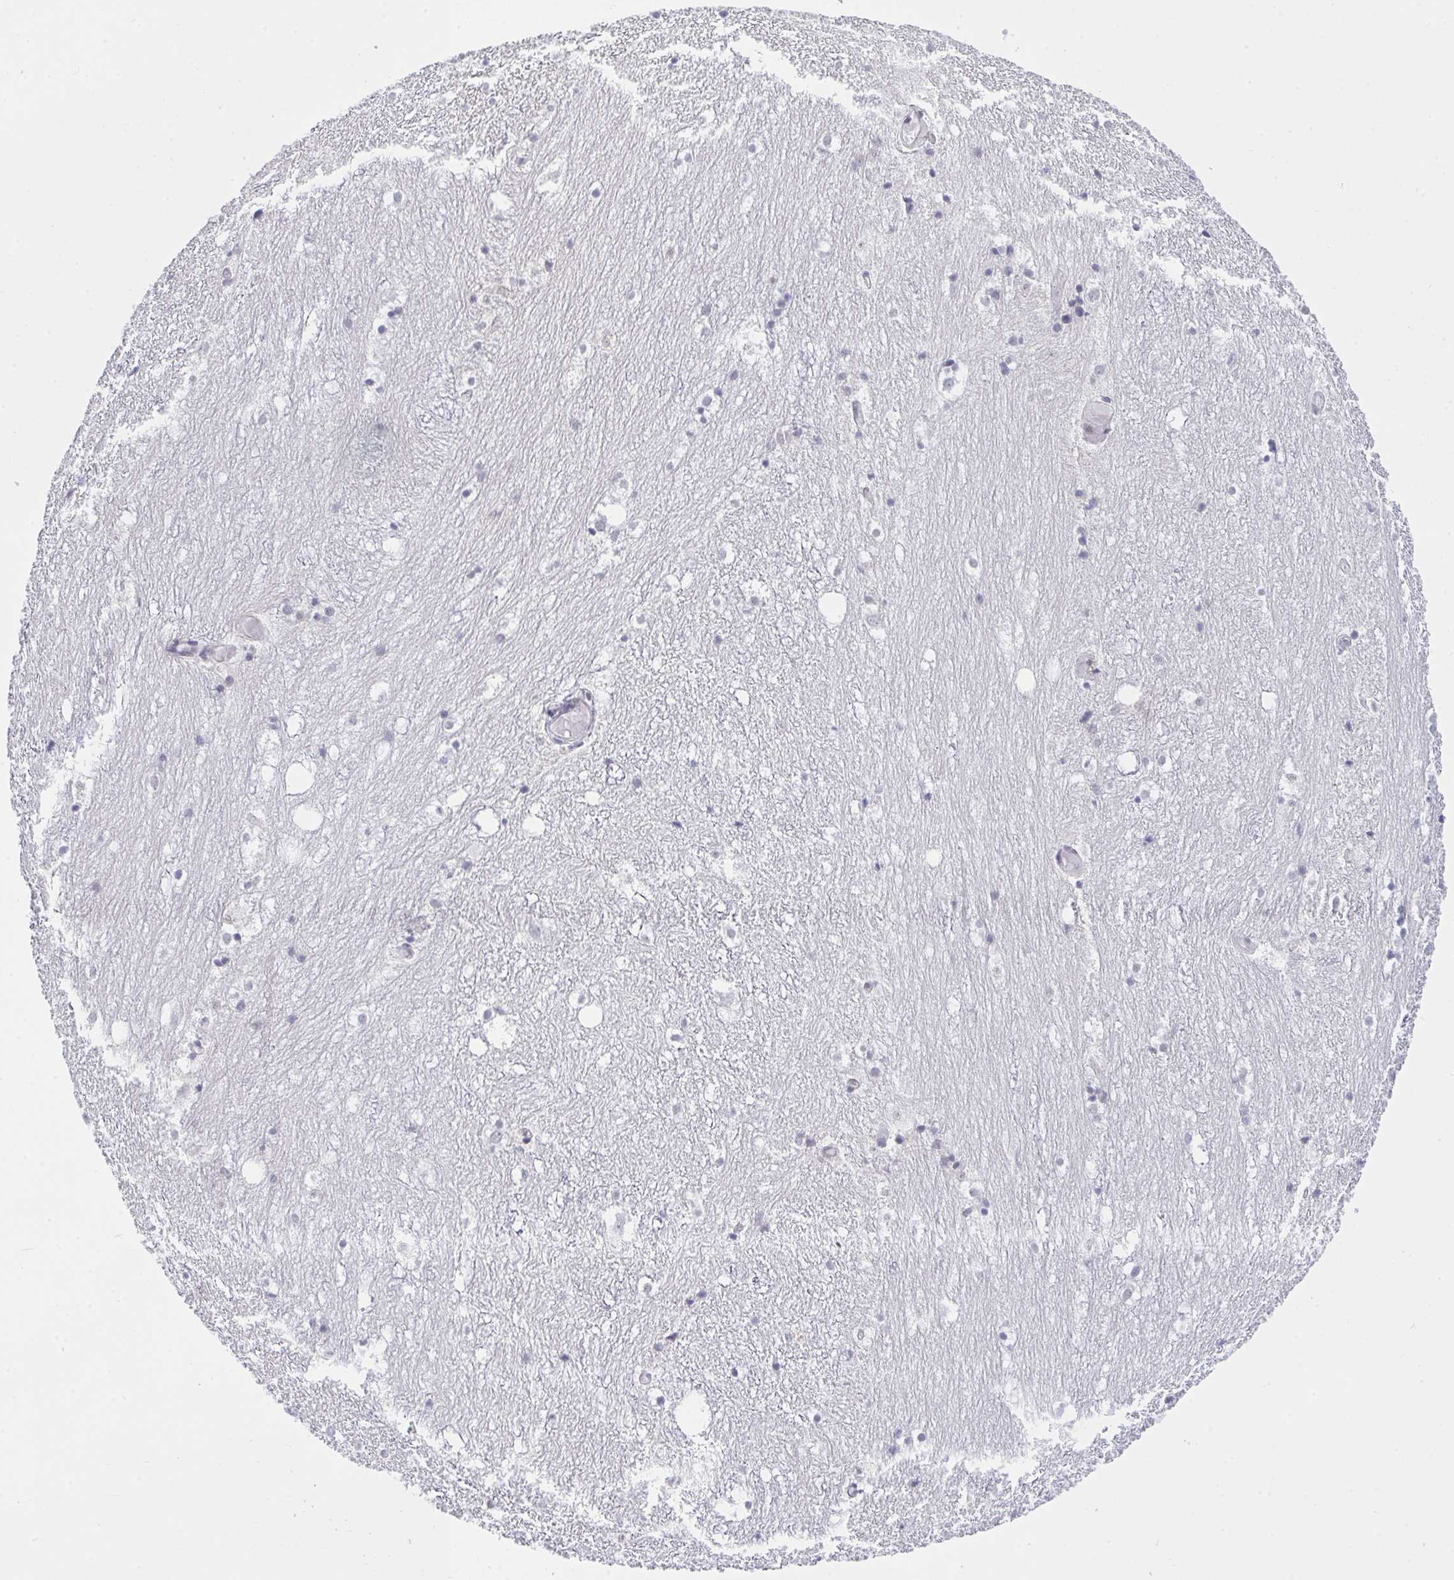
{"staining": {"intensity": "negative", "quantity": "none", "location": "none"}, "tissue": "hippocampus", "cell_type": "Glial cells", "image_type": "normal", "snomed": [{"axis": "morphology", "description": "Normal tissue, NOS"}, {"axis": "topography", "description": "Hippocampus"}], "caption": "This photomicrograph is of unremarkable hippocampus stained with immunohistochemistry (IHC) to label a protein in brown with the nuclei are counter-stained blue. There is no staining in glial cells.", "gene": "RFC4", "patient": {"sex": "female", "age": 52}}